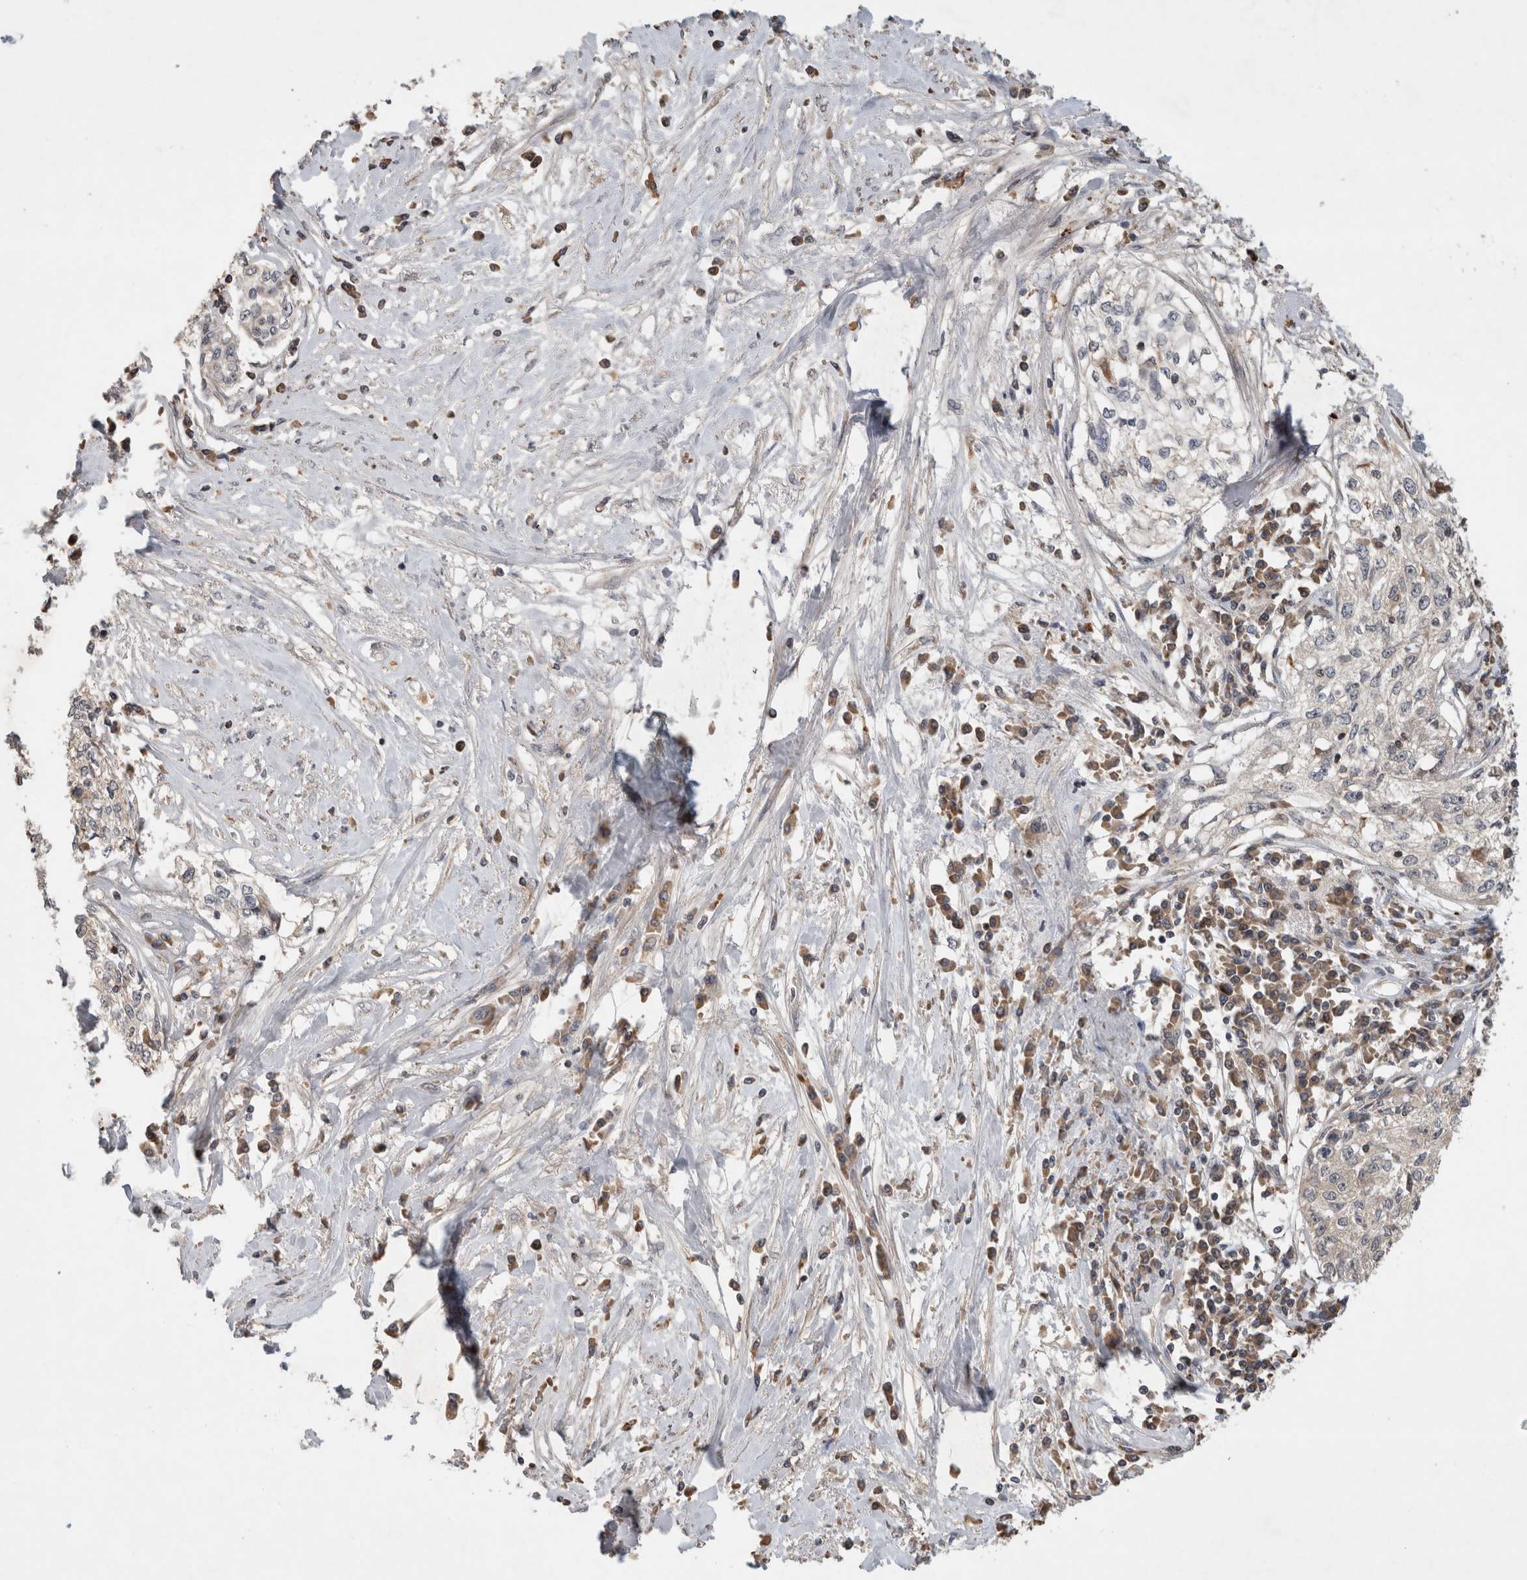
{"staining": {"intensity": "weak", "quantity": "25%-75%", "location": "cytoplasmic/membranous"}, "tissue": "cervical cancer", "cell_type": "Tumor cells", "image_type": "cancer", "snomed": [{"axis": "morphology", "description": "Squamous cell carcinoma, NOS"}, {"axis": "topography", "description": "Cervix"}], "caption": "Cervical squamous cell carcinoma stained with a protein marker exhibits weak staining in tumor cells.", "gene": "SERAC1", "patient": {"sex": "female", "age": 57}}